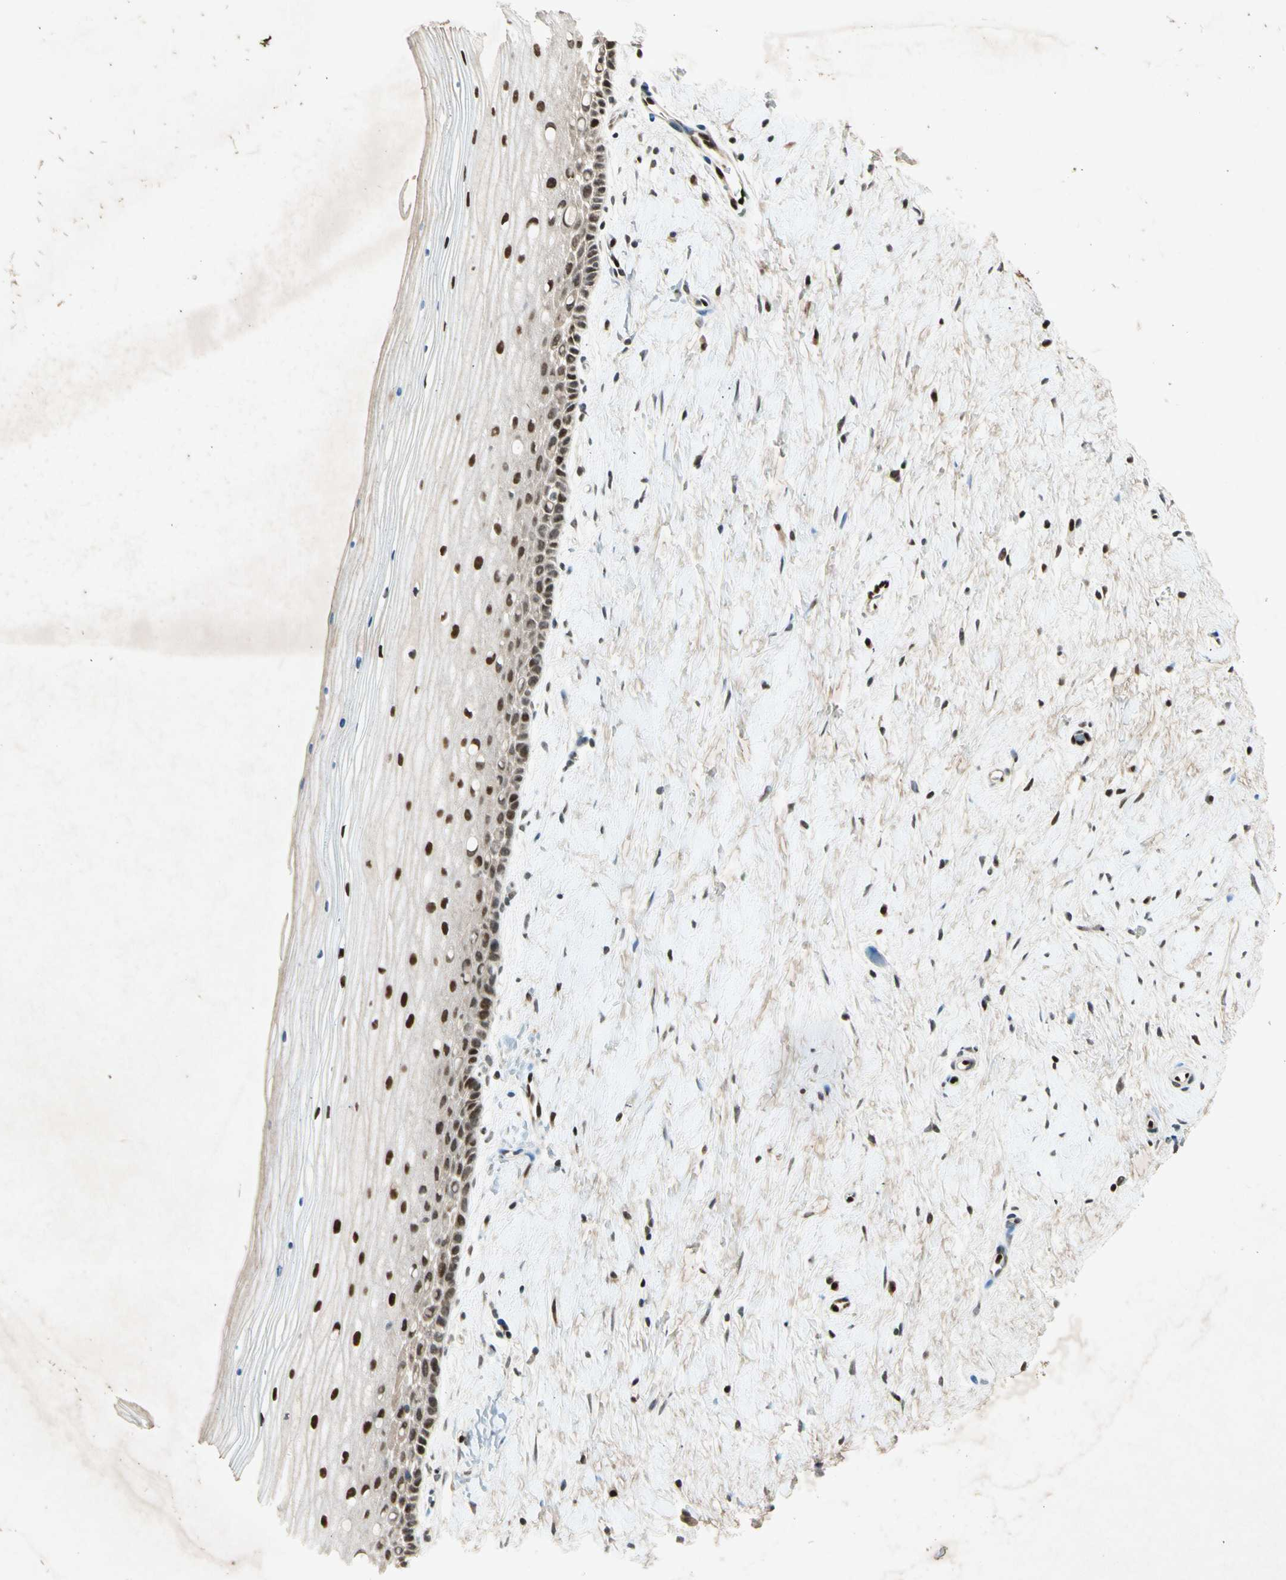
{"staining": {"intensity": "strong", "quantity": ">75%", "location": "nuclear"}, "tissue": "cervix", "cell_type": "Glandular cells", "image_type": "normal", "snomed": [{"axis": "morphology", "description": "Normal tissue, NOS"}, {"axis": "topography", "description": "Cervix"}], "caption": "Immunohistochemistry staining of normal cervix, which displays high levels of strong nuclear positivity in about >75% of glandular cells indicating strong nuclear protein staining. The staining was performed using DAB (brown) for protein detection and nuclei were counterstained in hematoxylin (blue).", "gene": "RNF43", "patient": {"sex": "female", "age": 39}}